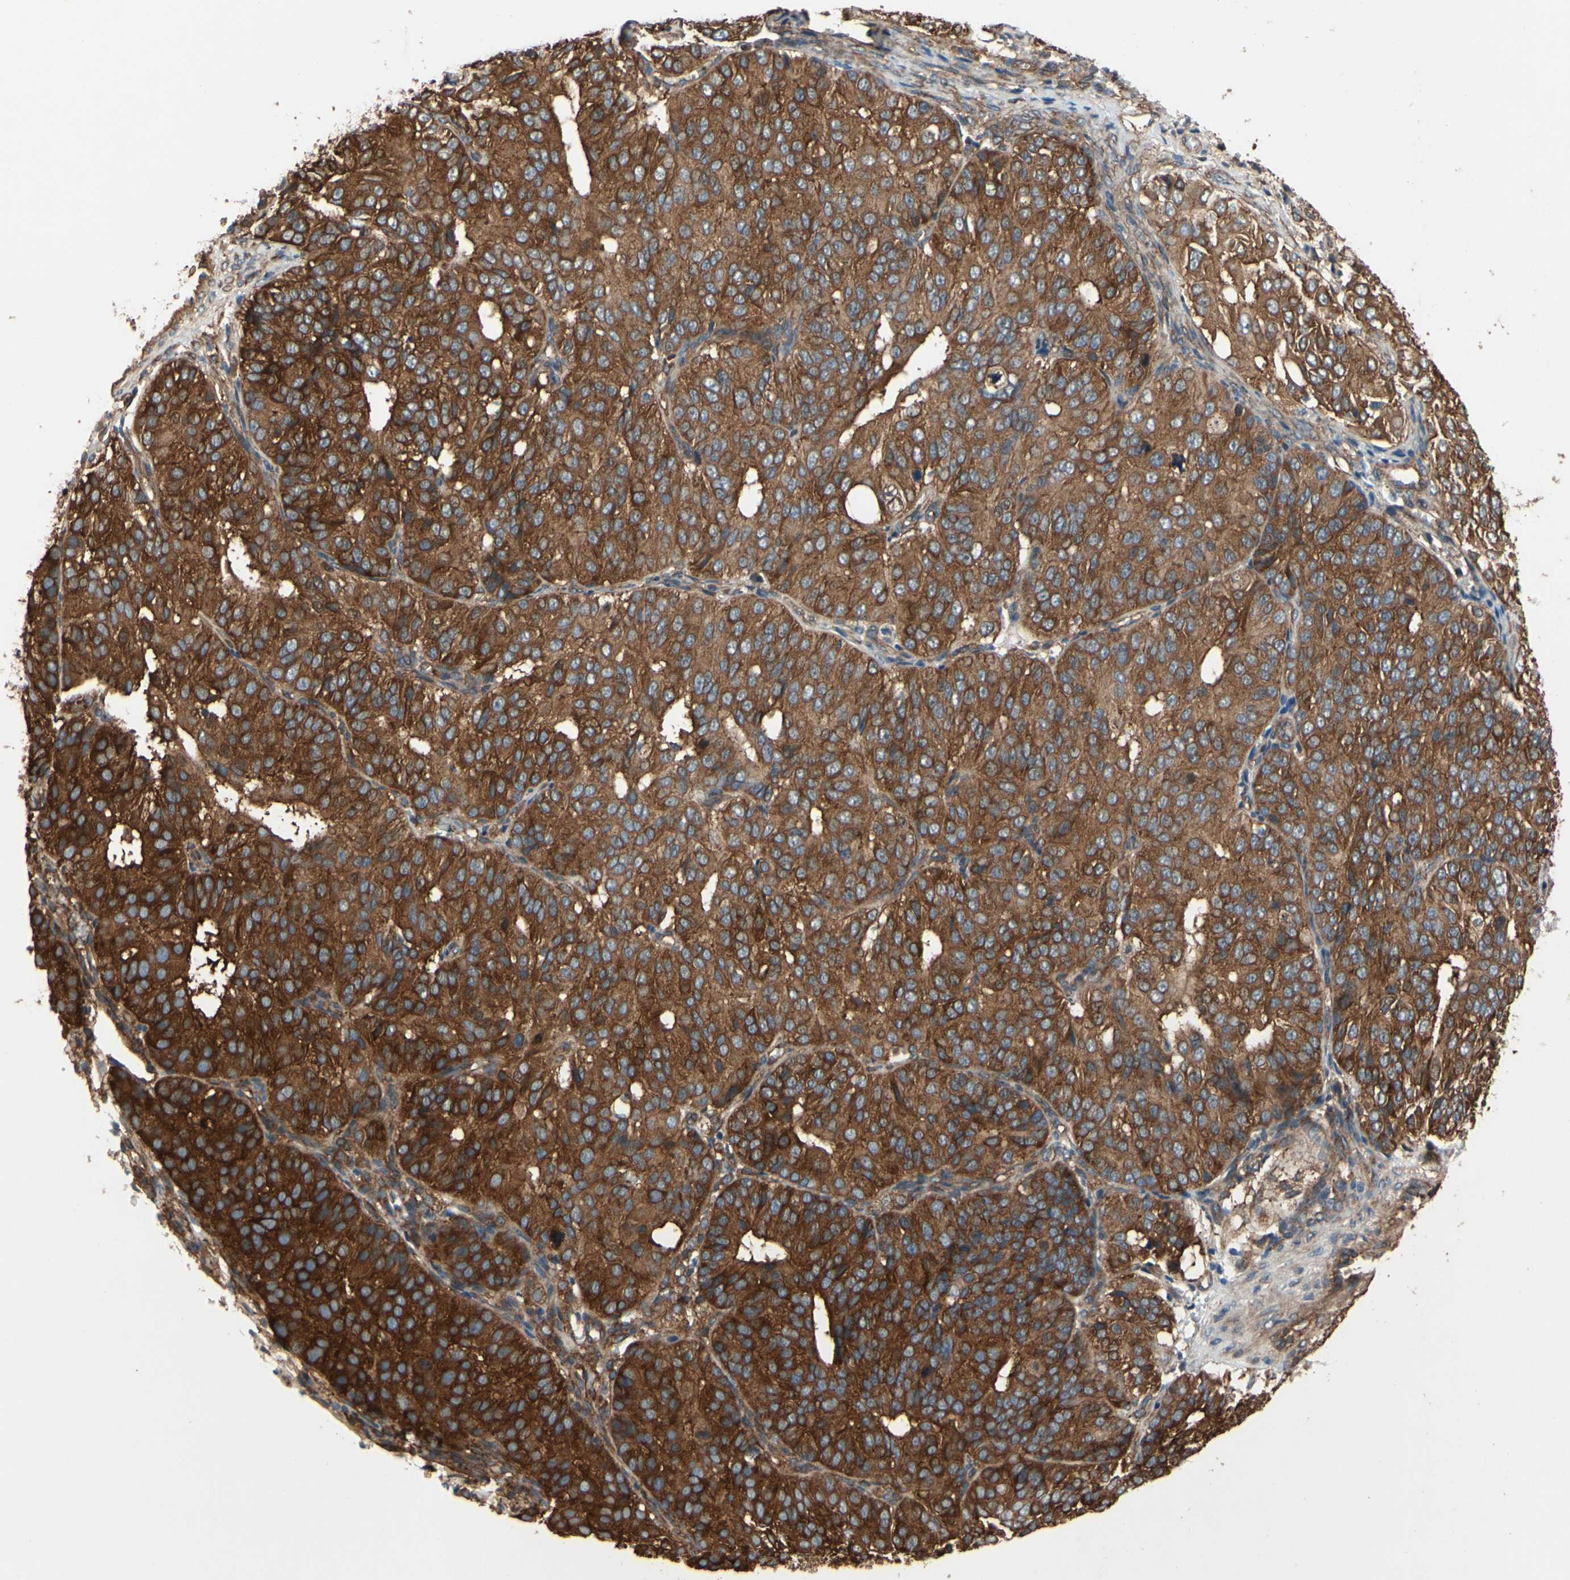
{"staining": {"intensity": "moderate", "quantity": ">75%", "location": "cytoplasmic/membranous"}, "tissue": "ovarian cancer", "cell_type": "Tumor cells", "image_type": "cancer", "snomed": [{"axis": "morphology", "description": "Carcinoma, endometroid"}, {"axis": "topography", "description": "Ovary"}], "caption": "Protein expression analysis of ovarian endometroid carcinoma shows moderate cytoplasmic/membranous positivity in about >75% of tumor cells.", "gene": "CTTNBP2", "patient": {"sex": "female", "age": 51}}